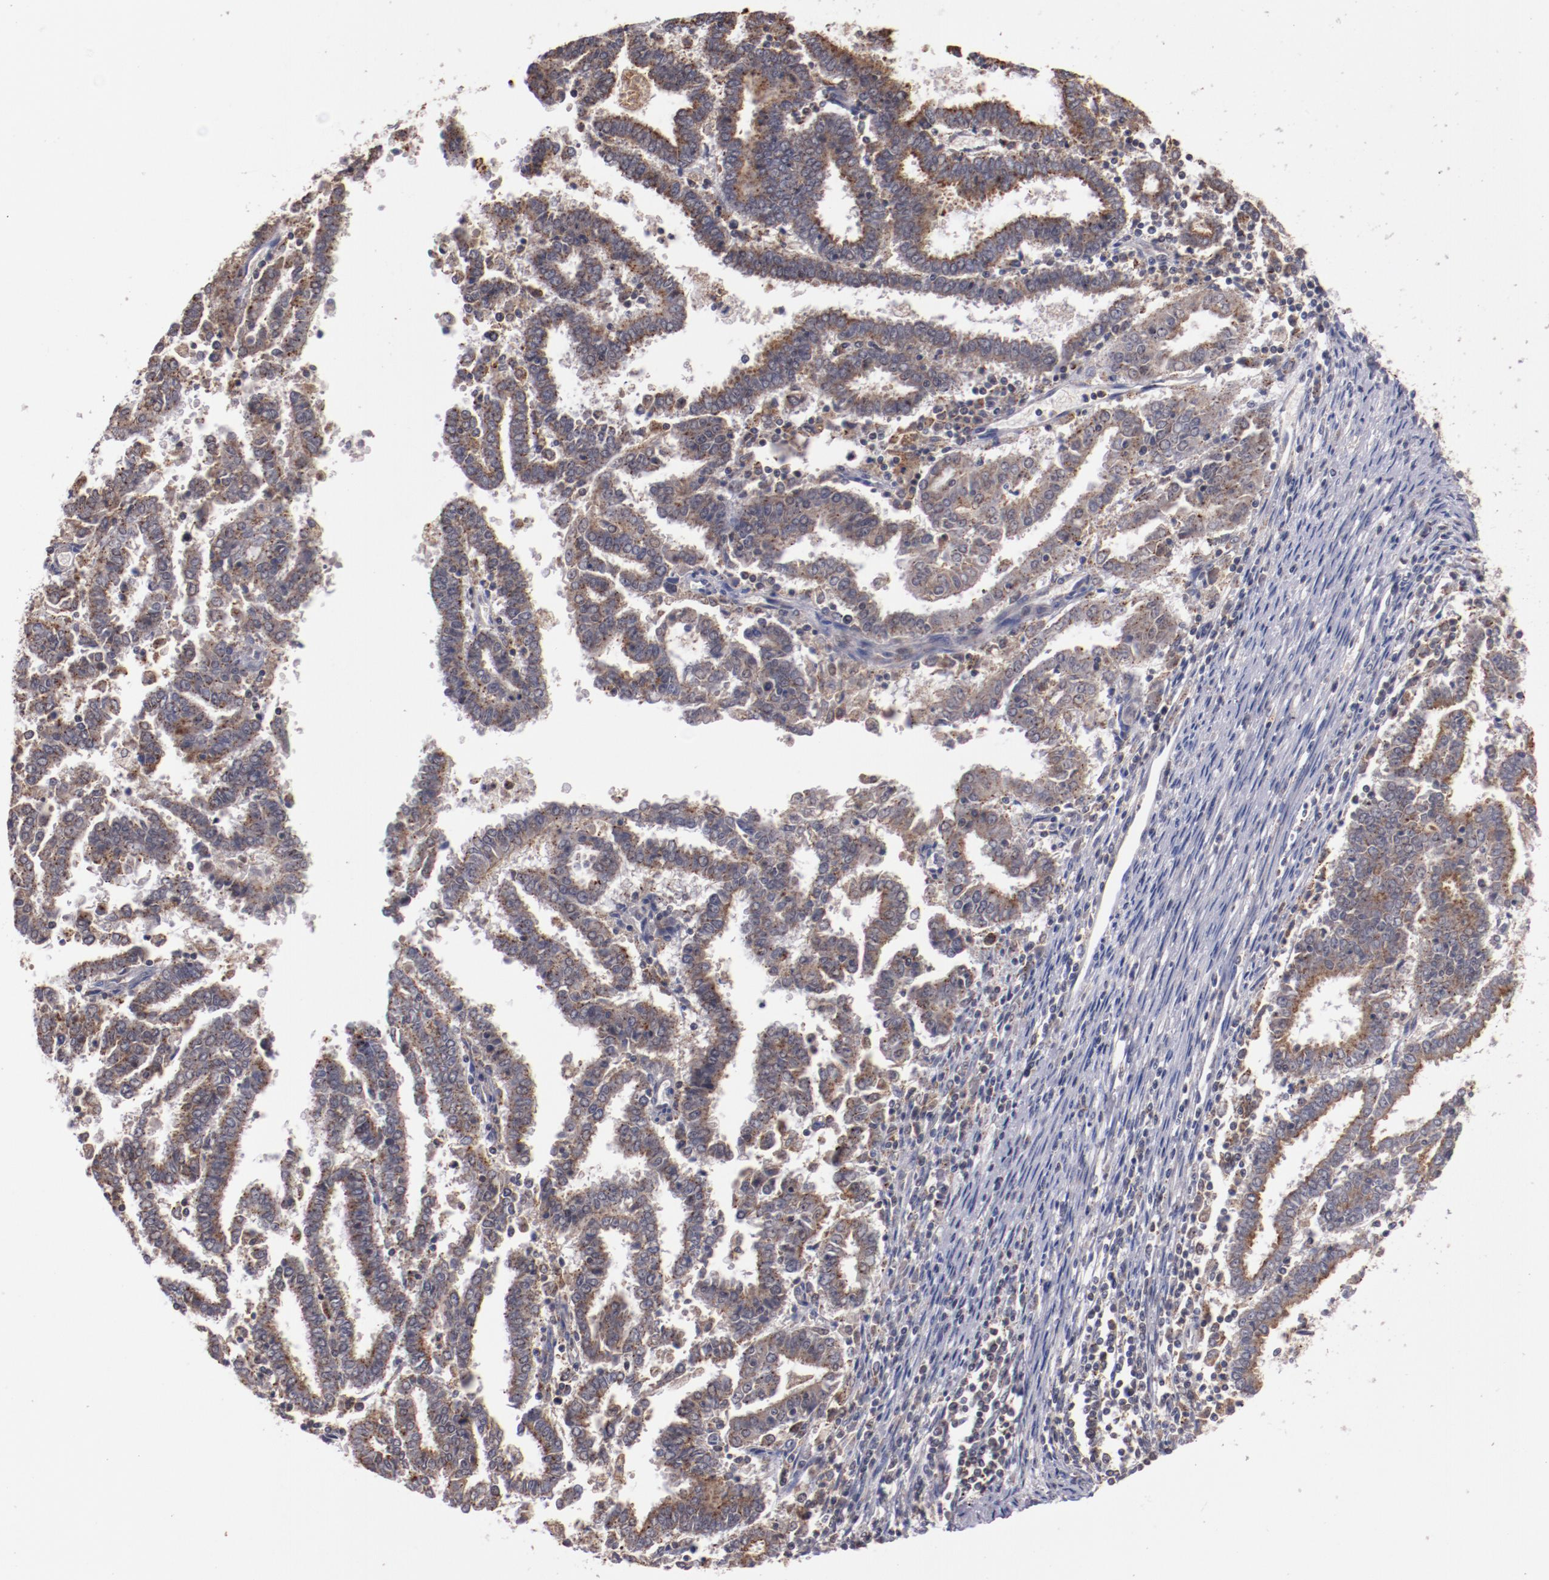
{"staining": {"intensity": "moderate", "quantity": ">75%", "location": "cytoplasmic/membranous"}, "tissue": "endometrial cancer", "cell_type": "Tumor cells", "image_type": "cancer", "snomed": [{"axis": "morphology", "description": "Adenocarcinoma, NOS"}, {"axis": "topography", "description": "Uterus"}], "caption": "About >75% of tumor cells in human adenocarcinoma (endometrial) show moderate cytoplasmic/membranous protein expression as visualized by brown immunohistochemical staining.", "gene": "SYP", "patient": {"sex": "female", "age": 83}}